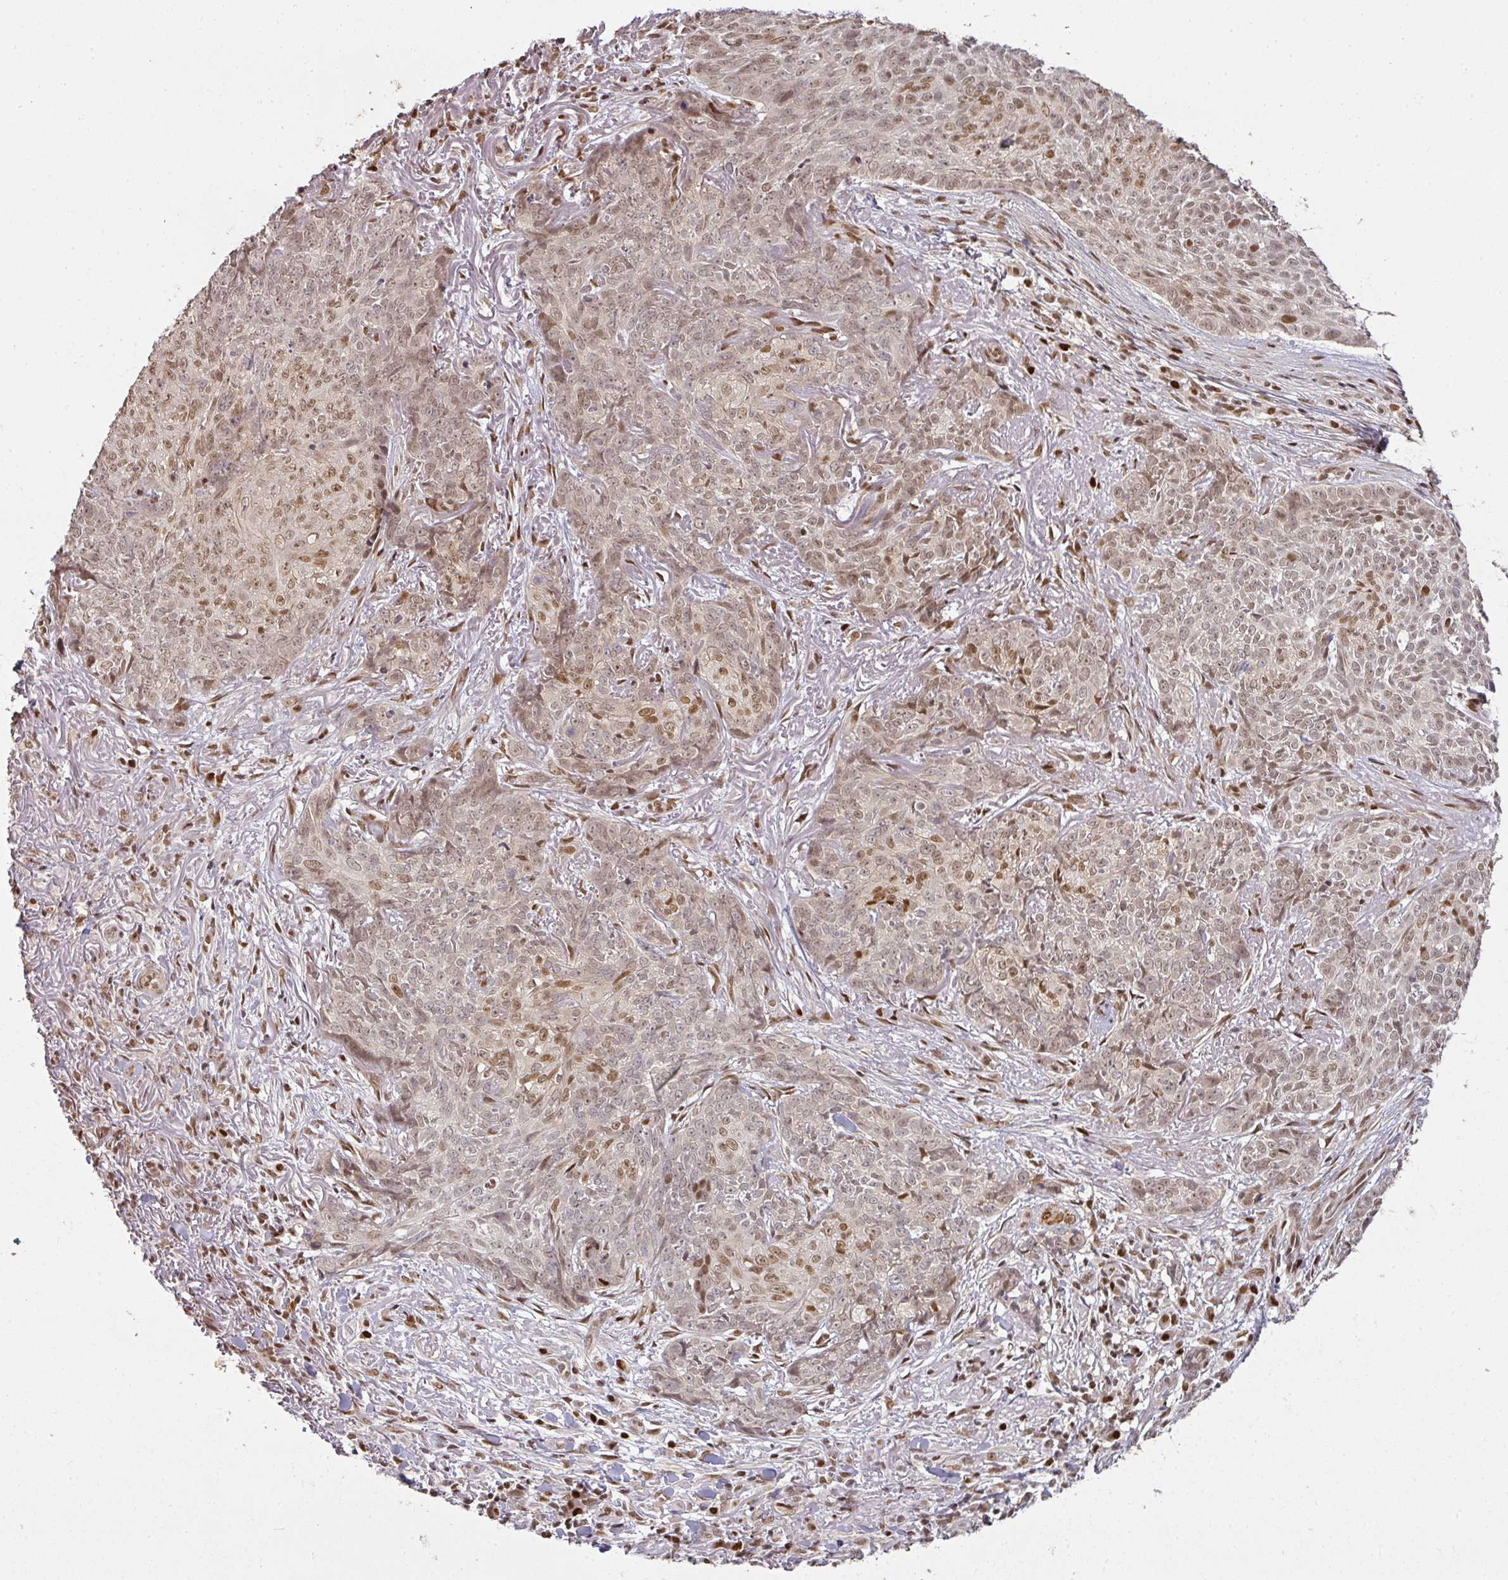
{"staining": {"intensity": "moderate", "quantity": "25%-75%", "location": "nuclear"}, "tissue": "skin cancer", "cell_type": "Tumor cells", "image_type": "cancer", "snomed": [{"axis": "morphology", "description": "Basal cell carcinoma"}, {"axis": "topography", "description": "Skin"}, {"axis": "topography", "description": "Skin of face"}], "caption": "Basal cell carcinoma (skin) stained with DAB (3,3'-diaminobenzidine) immunohistochemistry shows medium levels of moderate nuclear staining in approximately 25%-75% of tumor cells.", "gene": "GPRIN2", "patient": {"sex": "female", "age": 95}}